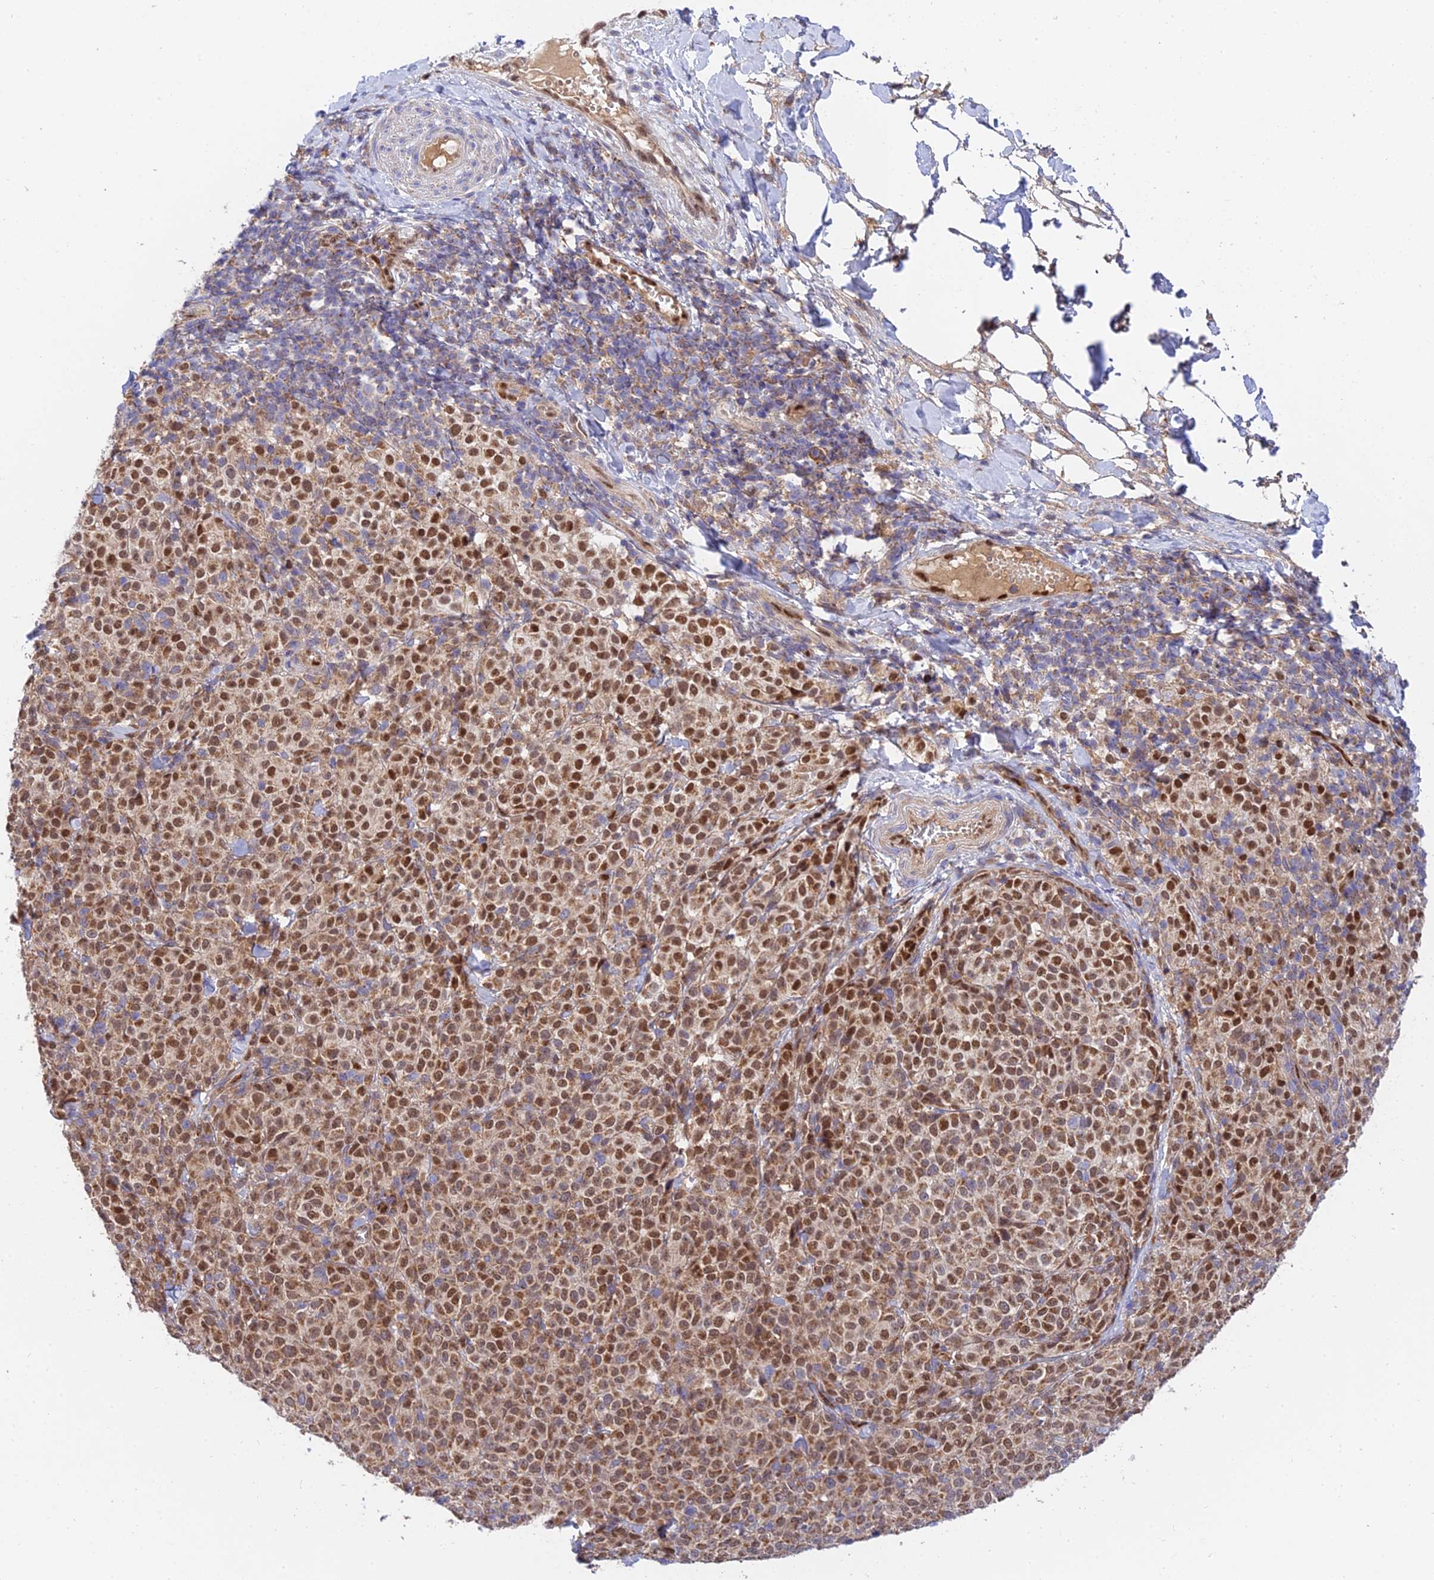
{"staining": {"intensity": "moderate", "quantity": ">75%", "location": "cytoplasmic/membranous,nuclear"}, "tissue": "melanoma", "cell_type": "Tumor cells", "image_type": "cancer", "snomed": [{"axis": "morphology", "description": "Normal tissue, NOS"}, {"axis": "morphology", "description": "Malignant melanoma, NOS"}, {"axis": "topography", "description": "Skin"}], "caption": "Protein expression analysis of human melanoma reveals moderate cytoplasmic/membranous and nuclear expression in about >75% of tumor cells.", "gene": "PODNL1", "patient": {"sex": "female", "age": 34}}